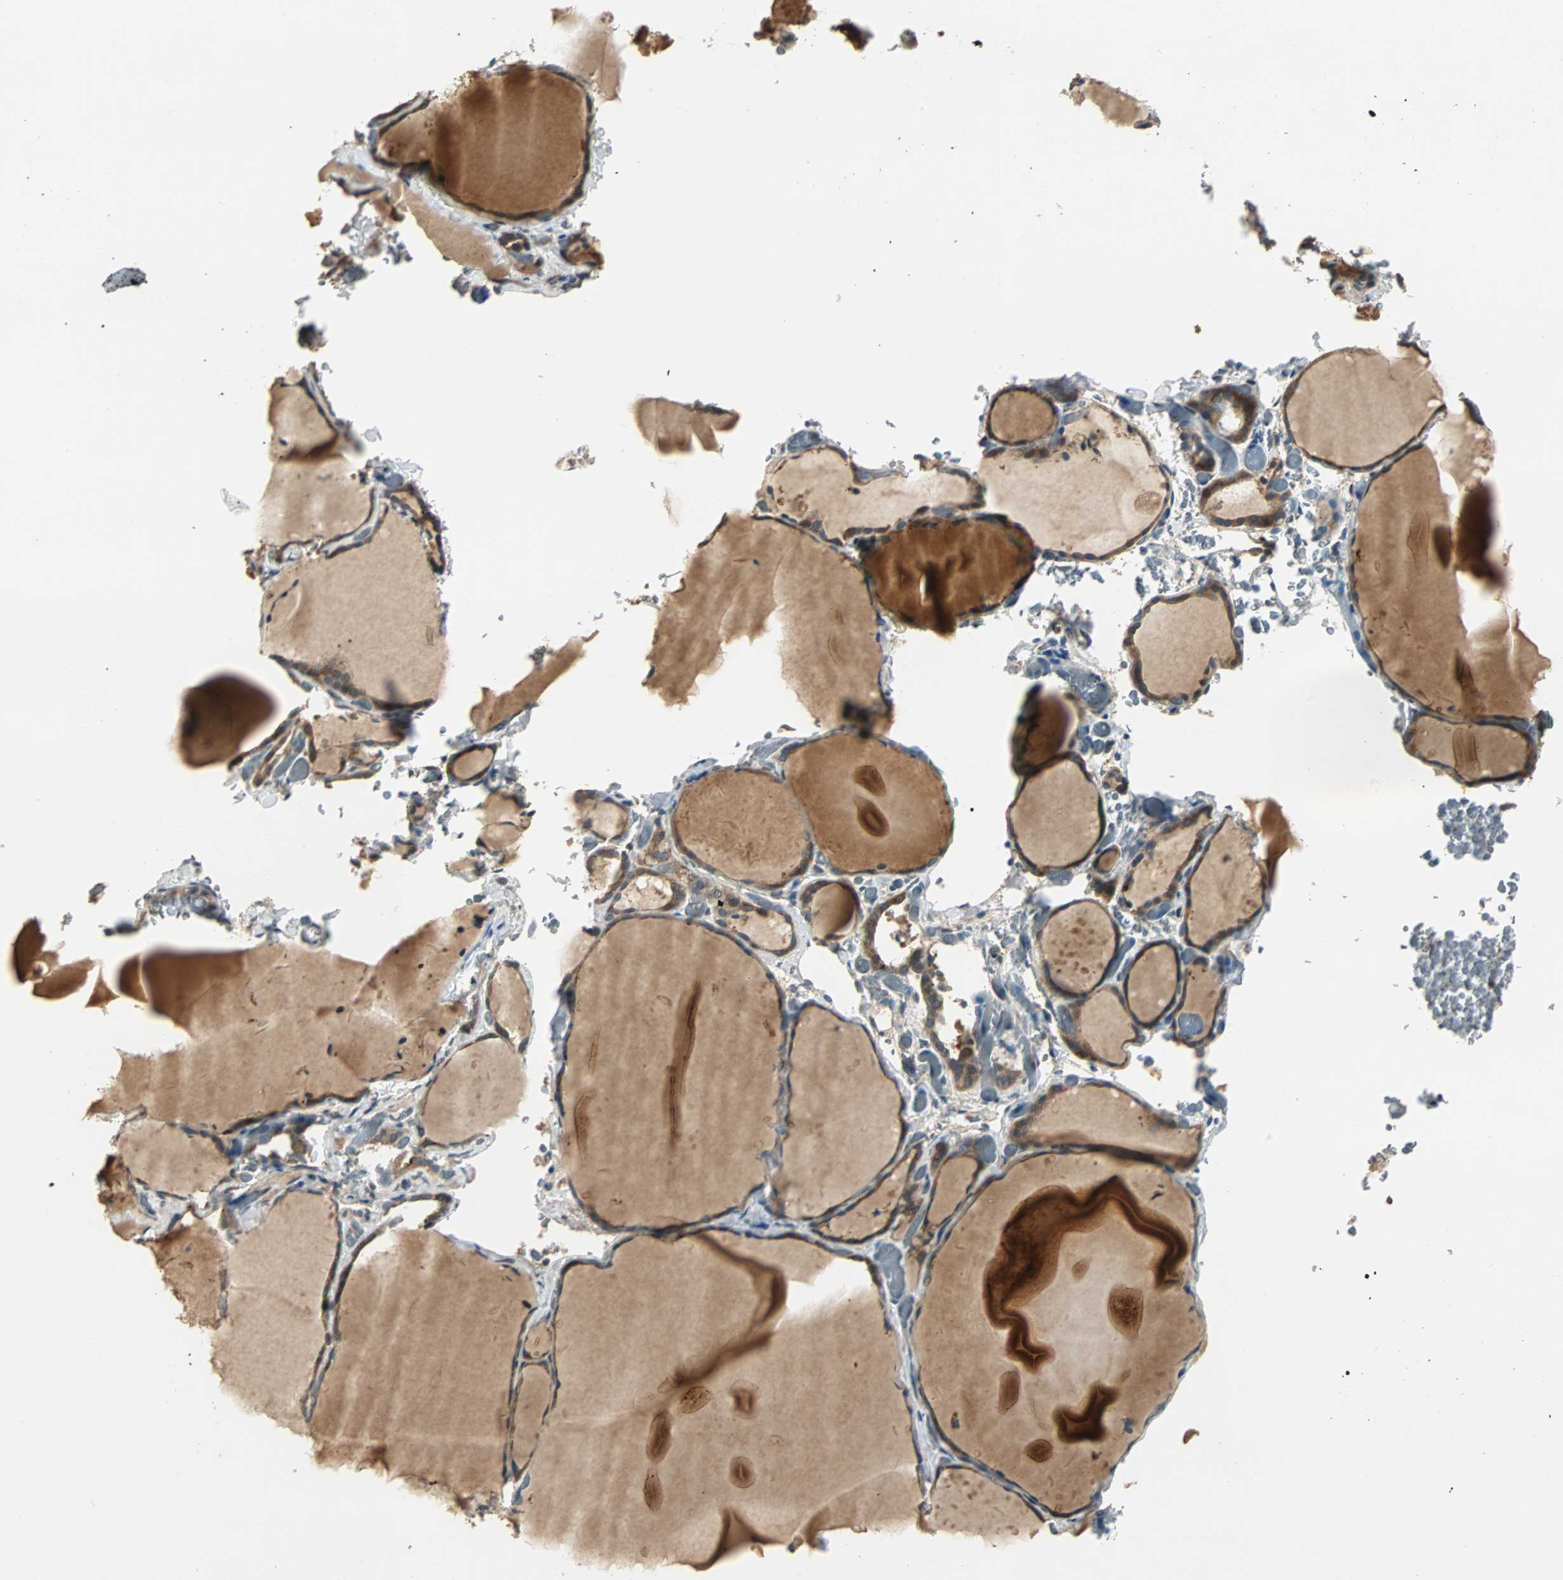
{"staining": {"intensity": "strong", "quantity": ">75%", "location": "cytoplasmic/membranous"}, "tissue": "thyroid gland", "cell_type": "Glandular cells", "image_type": "normal", "snomed": [{"axis": "morphology", "description": "Normal tissue, NOS"}, {"axis": "topography", "description": "Thyroid gland"}], "caption": "High-magnification brightfield microscopy of normal thyroid gland stained with DAB (3,3'-diaminobenzidine) (brown) and counterstained with hematoxylin (blue). glandular cells exhibit strong cytoplasmic/membranous expression is present in about>75% of cells.", "gene": "ABHD2", "patient": {"sex": "female", "age": 22}}